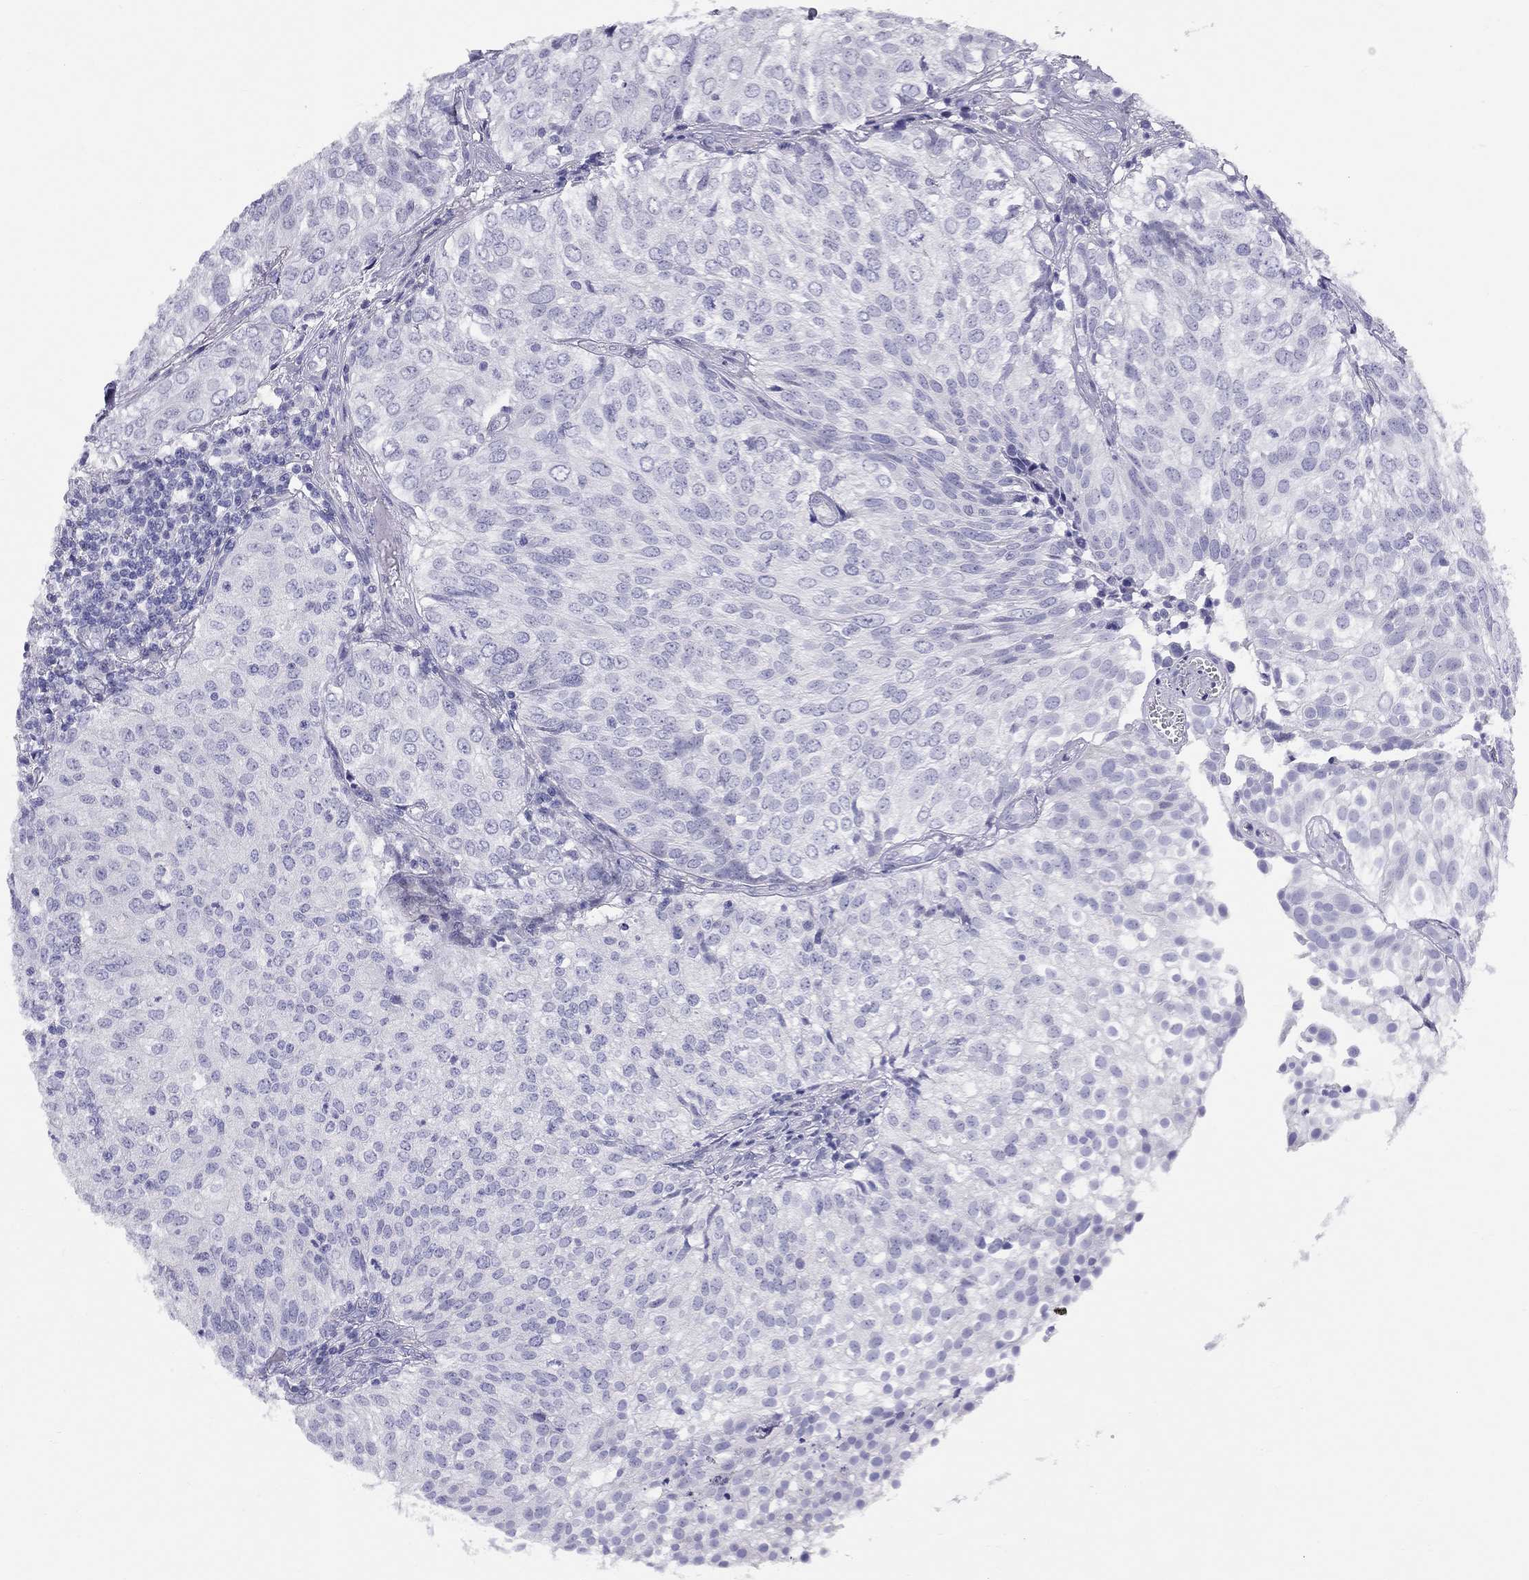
{"staining": {"intensity": "negative", "quantity": "none", "location": "none"}, "tissue": "urothelial cancer", "cell_type": "Tumor cells", "image_type": "cancer", "snomed": [{"axis": "morphology", "description": "Urothelial carcinoma, High grade"}, {"axis": "topography", "description": "Urinary bladder"}], "caption": "IHC image of neoplastic tissue: high-grade urothelial carcinoma stained with DAB shows no significant protein staining in tumor cells.", "gene": "FSCN3", "patient": {"sex": "female", "age": 79}}